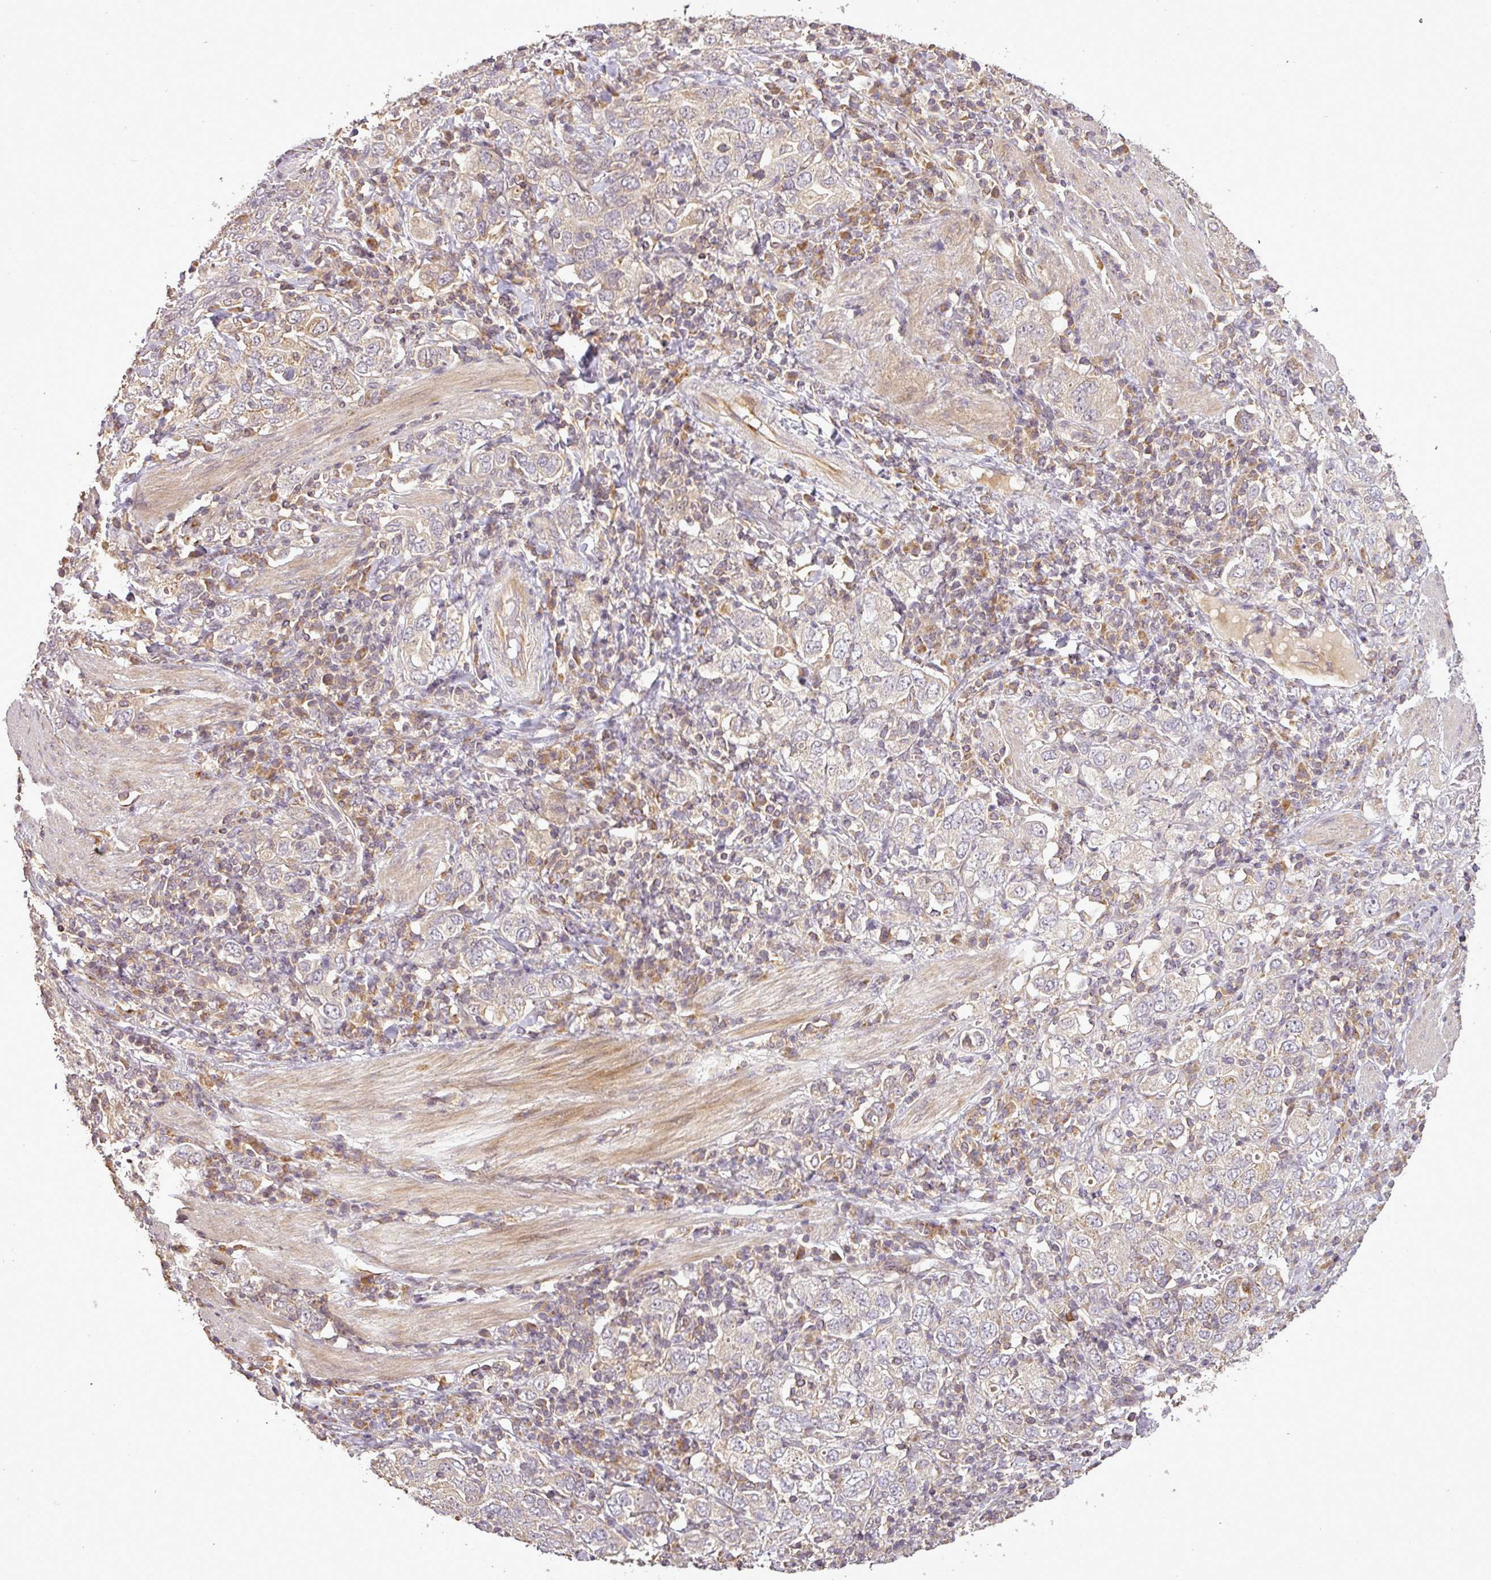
{"staining": {"intensity": "weak", "quantity": "<25%", "location": "cytoplasmic/membranous"}, "tissue": "stomach cancer", "cell_type": "Tumor cells", "image_type": "cancer", "snomed": [{"axis": "morphology", "description": "Adenocarcinoma, NOS"}, {"axis": "topography", "description": "Stomach, upper"}, {"axis": "topography", "description": "Stomach"}], "caption": "Protein analysis of stomach cancer (adenocarcinoma) demonstrates no significant staining in tumor cells.", "gene": "FAIM", "patient": {"sex": "male", "age": 62}}